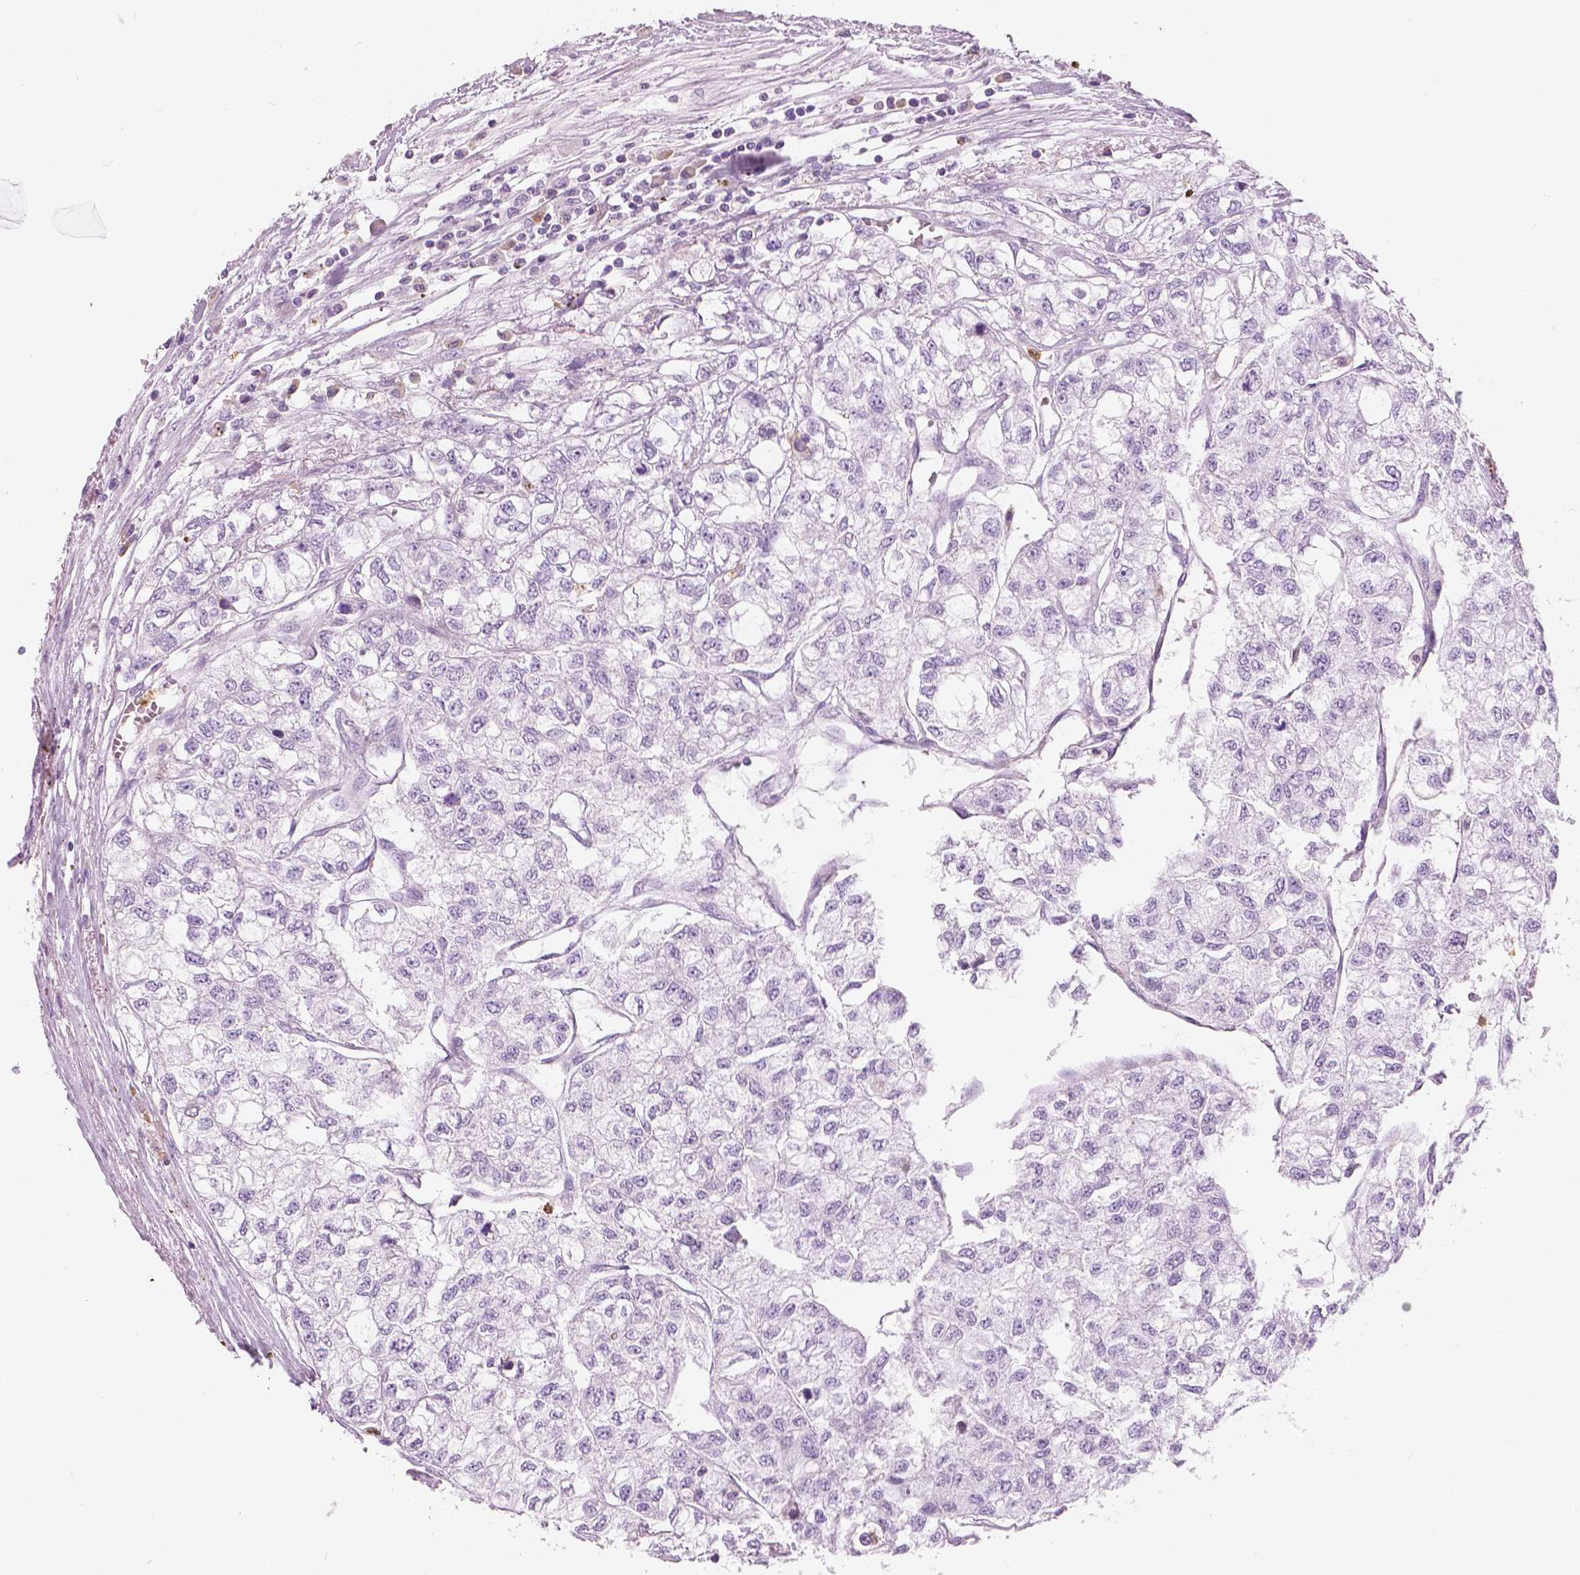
{"staining": {"intensity": "negative", "quantity": "none", "location": "none"}, "tissue": "renal cancer", "cell_type": "Tumor cells", "image_type": "cancer", "snomed": [{"axis": "morphology", "description": "Adenocarcinoma, NOS"}, {"axis": "topography", "description": "Kidney"}], "caption": "IHC image of neoplastic tissue: renal cancer (adenocarcinoma) stained with DAB reveals no significant protein staining in tumor cells.", "gene": "CXCR2", "patient": {"sex": "male", "age": 56}}